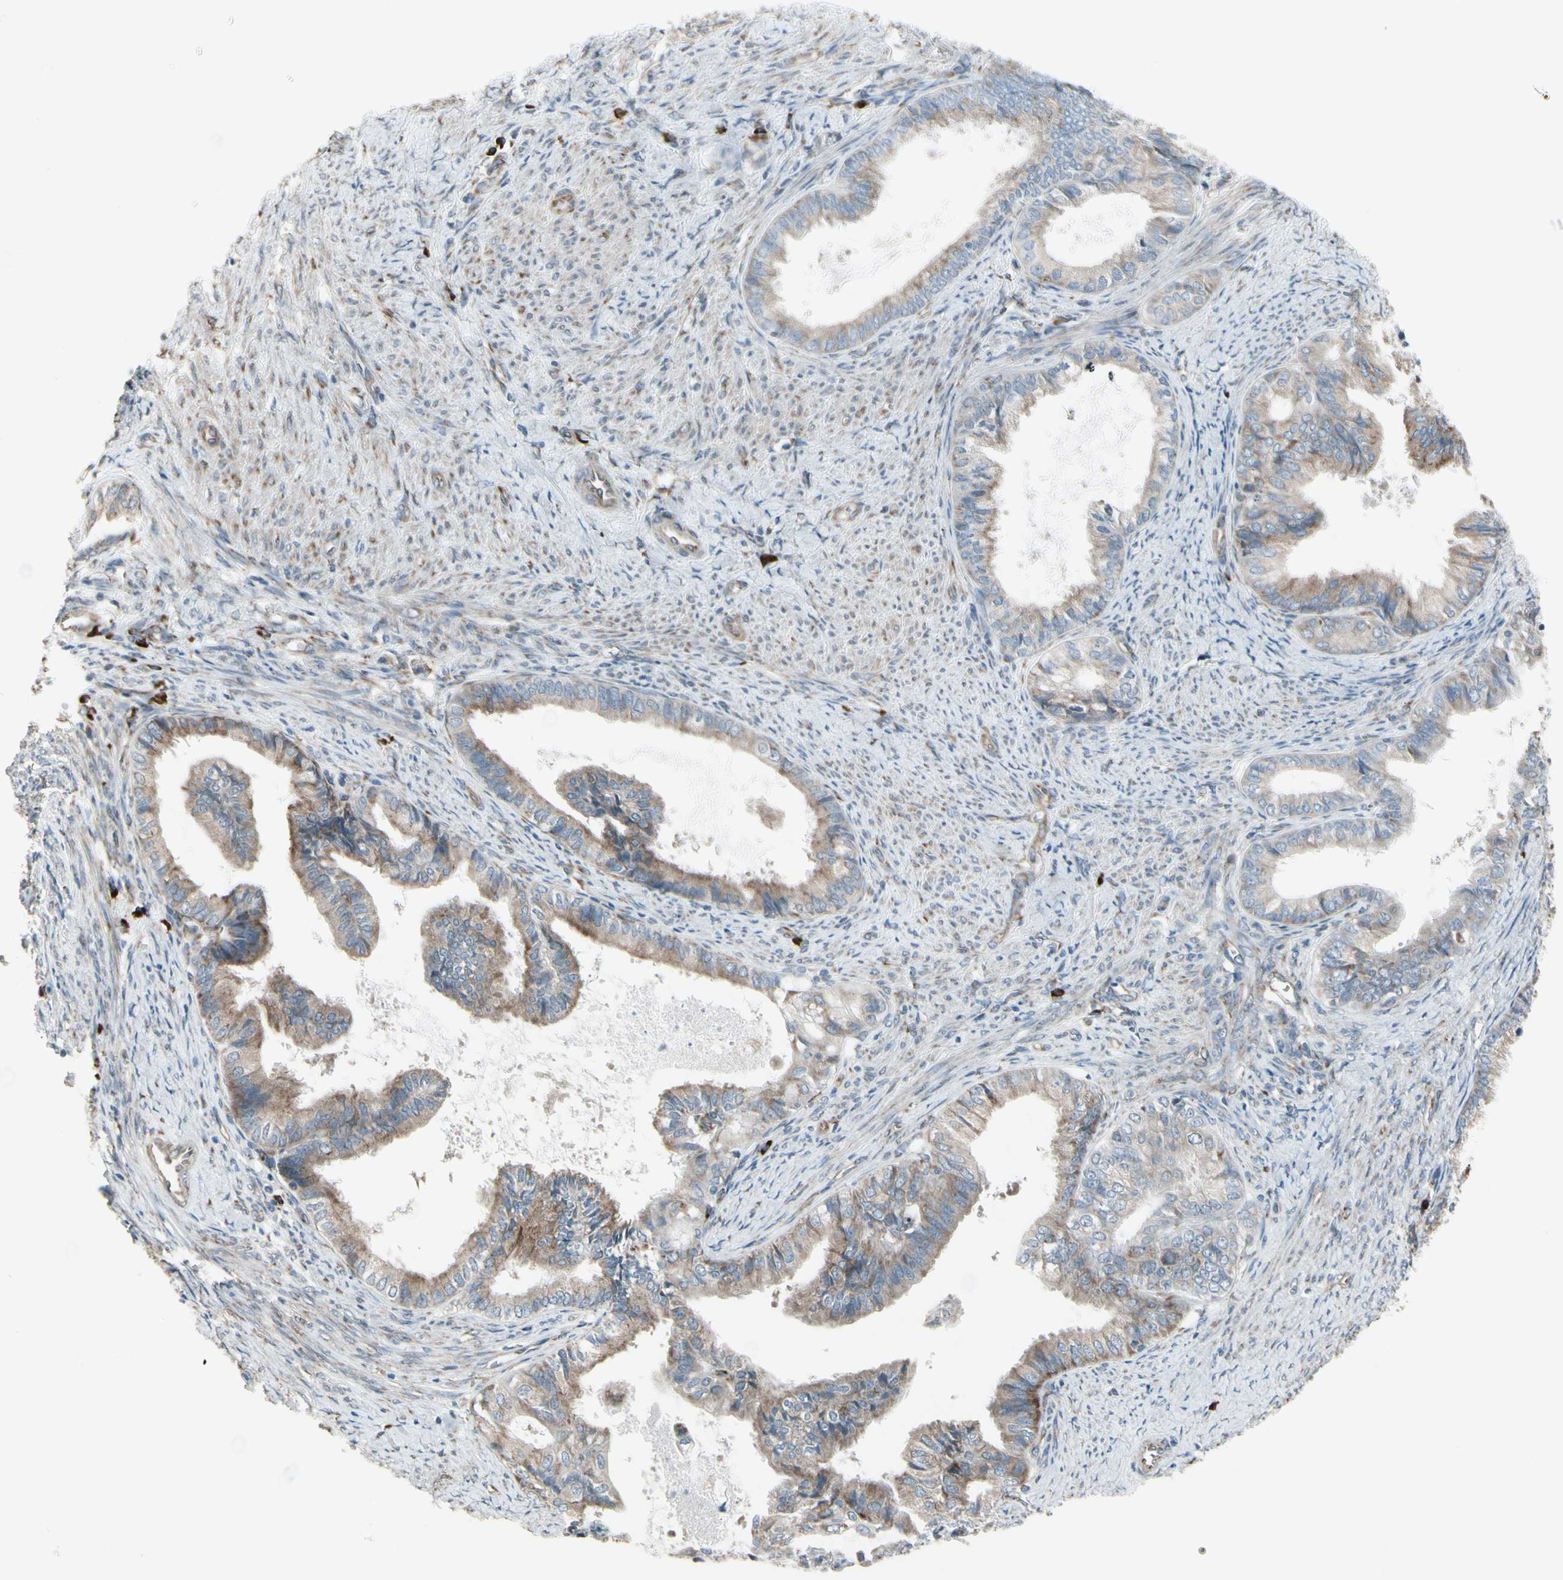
{"staining": {"intensity": "weak", "quantity": ">75%", "location": "cytoplasmic/membranous"}, "tissue": "endometrial cancer", "cell_type": "Tumor cells", "image_type": "cancer", "snomed": [{"axis": "morphology", "description": "Adenocarcinoma, NOS"}, {"axis": "topography", "description": "Endometrium"}], "caption": "Endometrial cancer stained with immunohistochemistry (IHC) exhibits weak cytoplasmic/membranous expression in about >75% of tumor cells. The staining was performed using DAB to visualize the protein expression in brown, while the nuclei were stained in blue with hematoxylin (Magnification: 20x).", "gene": "FNDC3A", "patient": {"sex": "female", "age": 86}}